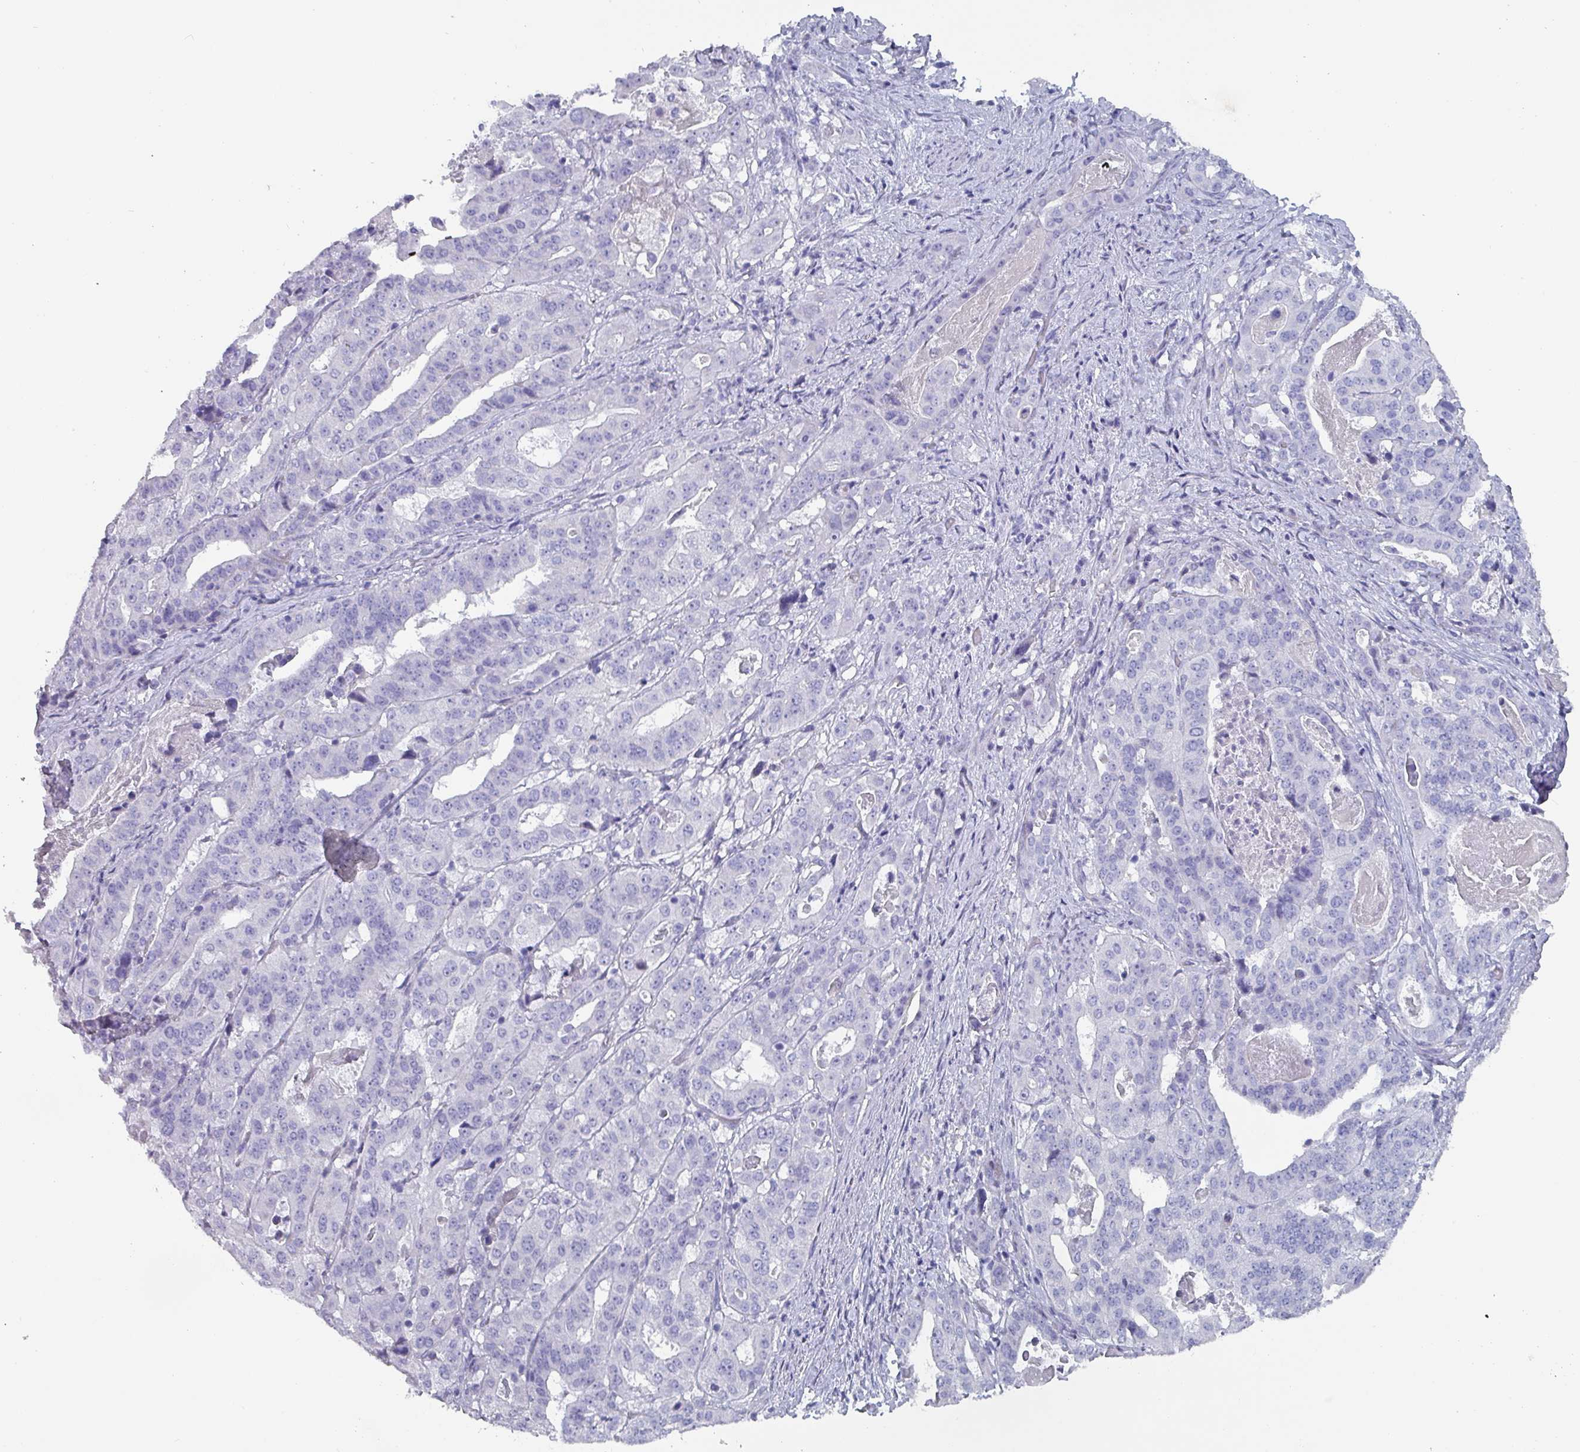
{"staining": {"intensity": "negative", "quantity": "none", "location": "none"}, "tissue": "stomach cancer", "cell_type": "Tumor cells", "image_type": "cancer", "snomed": [{"axis": "morphology", "description": "Adenocarcinoma, NOS"}, {"axis": "topography", "description": "Stomach"}], "caption": "Tumor cells are negative for brown protein staining in adenocarcinoma (stomach).", "gene": "INS-IGF2", "patient": {"sex": "male", "age": 48}}